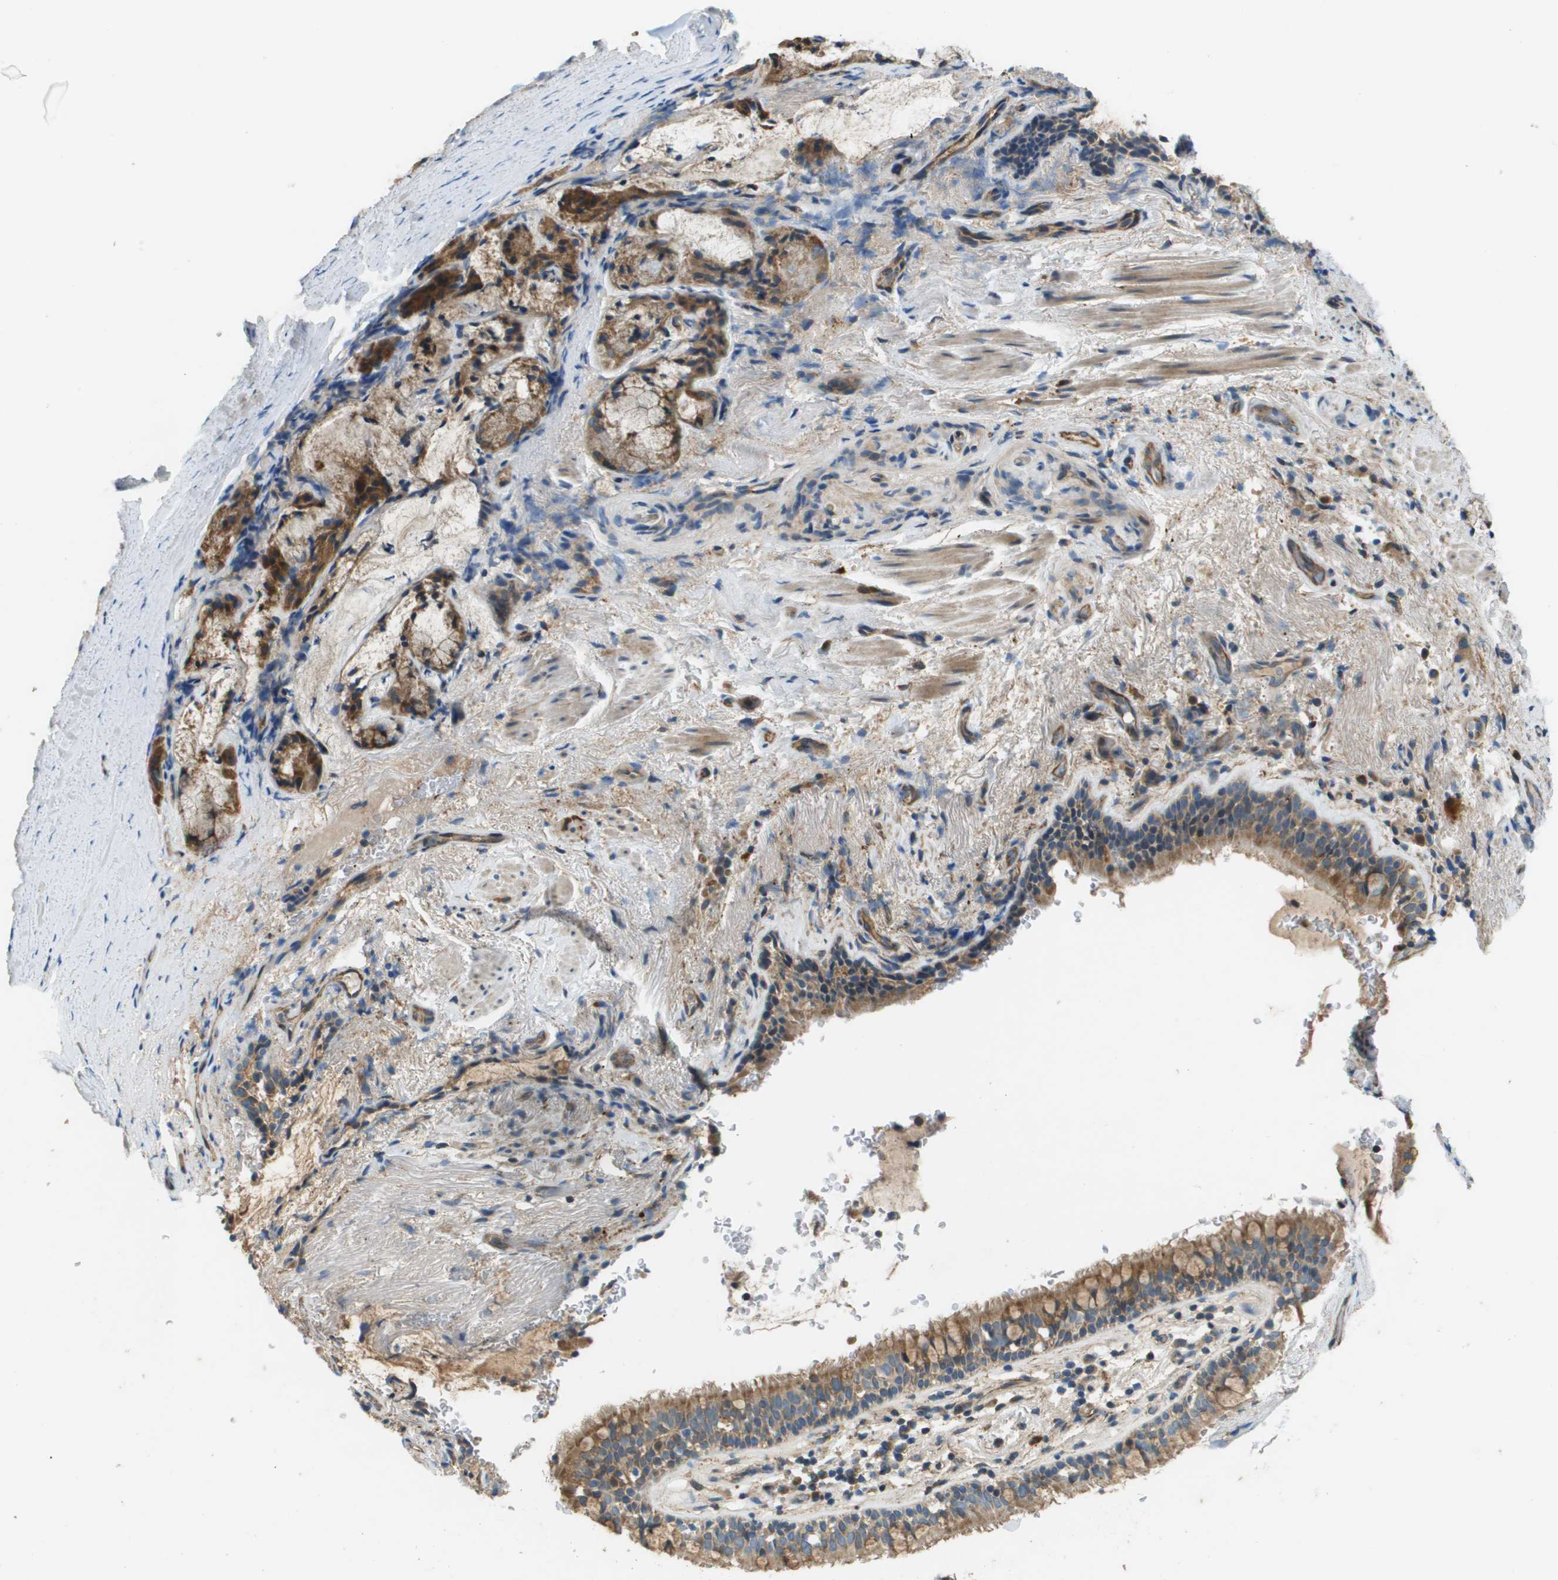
{"staining": {"intensity": "moderate", "quantity": ">75%", "location": "cytoplasmic/membranous"}, "tissue": "bronchus", "cell_type": "Respiratory epithelial cells", "image_type": "normal", "snomed": [{"axis": "morphology", "description": "Normal tissue, NOS"}, {"axis": "morphology", "description": "Inflammation, NOS"}, {"axis": "topography", "description": "Cartilage tissue"}, {"axis": "topography", "description": "Bronchus"}], "caption": "A micrograph of bronchus stained for a protein reveals moderate cytoplasmic/membranous brown staining in respiratory epithelial cells.", "gene": "SAMSN1", "patient": {"sex": "male", "age": 77}}